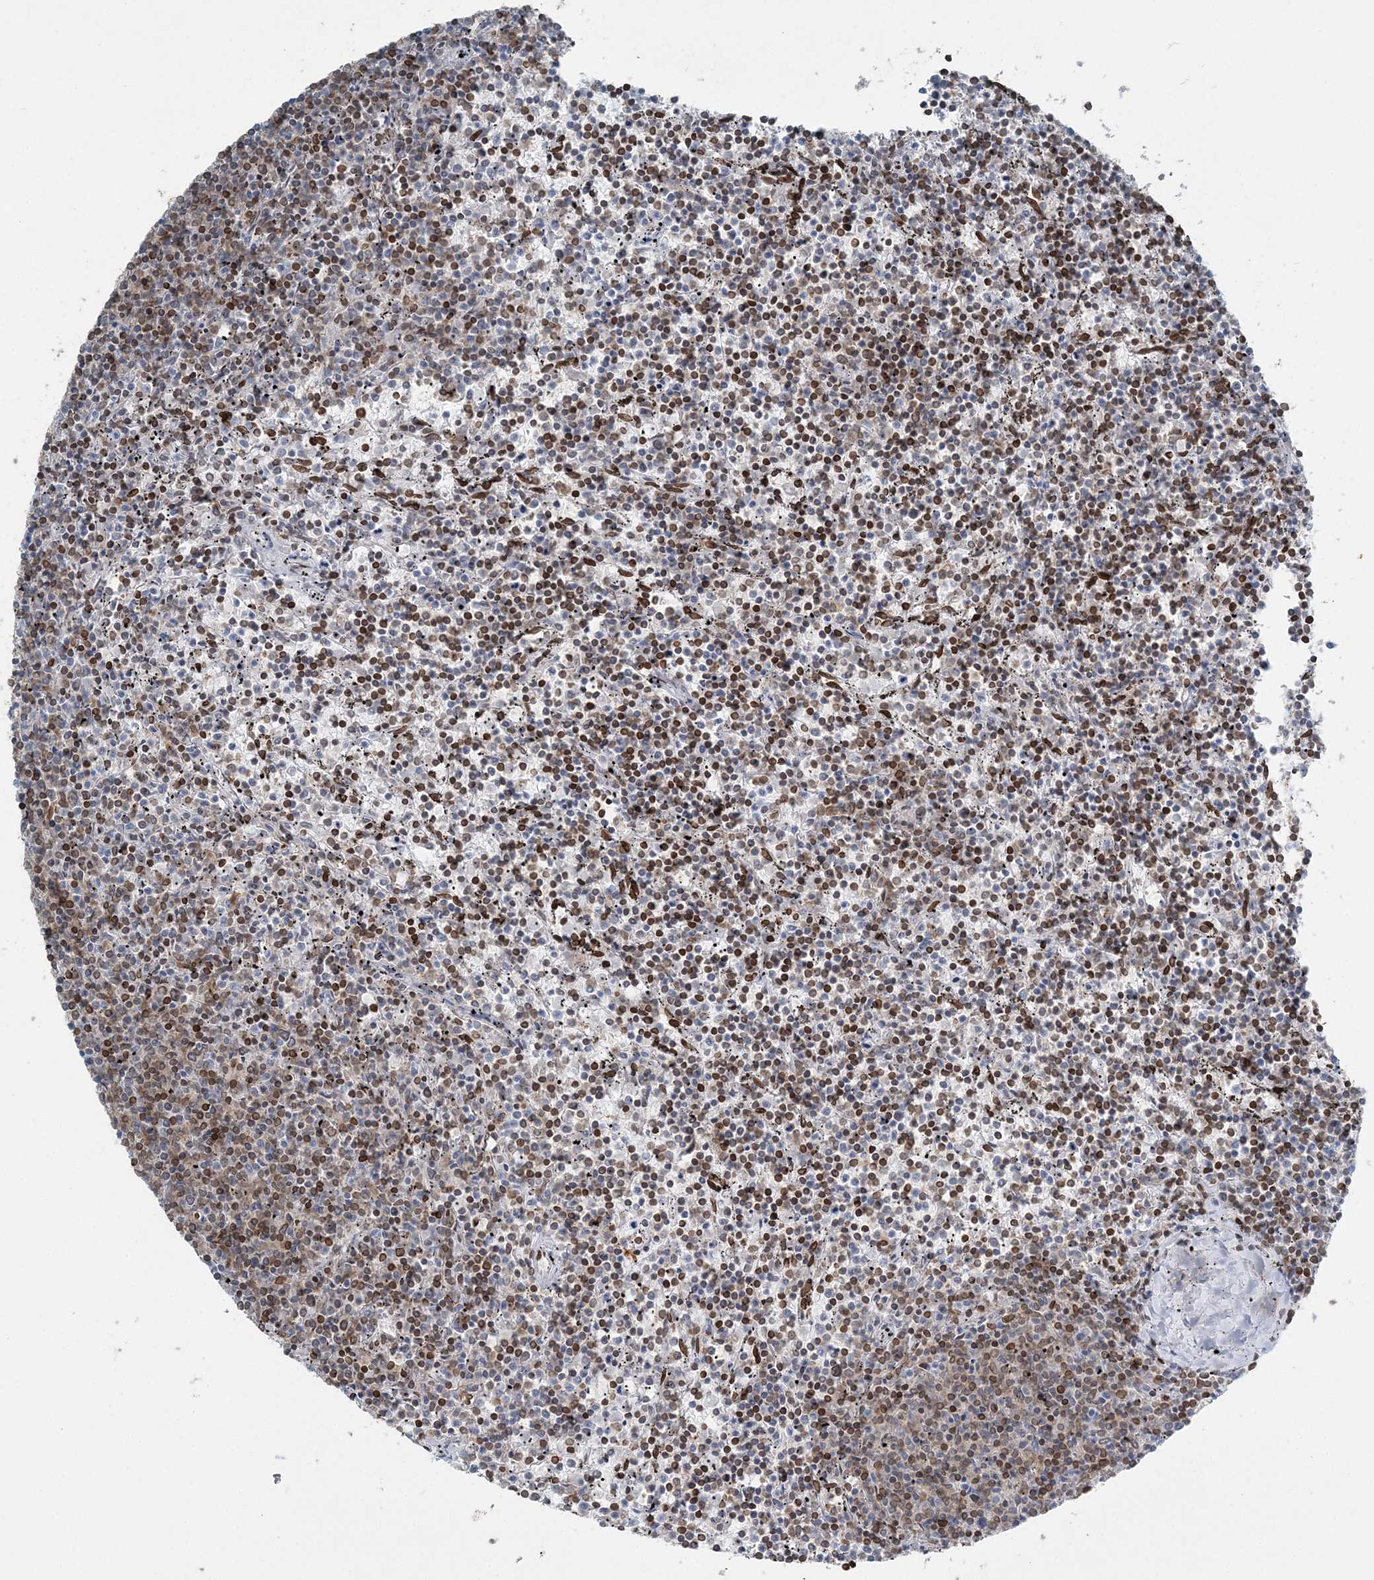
{"staining": {"intensity": "moderate", "quantity": "25%-75%", "location": "nuclear"}, "tissue": "lymphoma", "cell_type": "Tumor cells", "image_type": "cancer", "snomed": [{"axis": "morphology", "description": "Malignant lymphoma, non-Hodgkin's type, Low grade"}, {"axis": "topography", "description": "Spleen"}], "caption": "Tumor cells demonstrate moderate nuclear staining in about 25%-75% of cells in lymphoma.", "gene": "GJD4", "patient": {"sex": "female", "age": 50}}